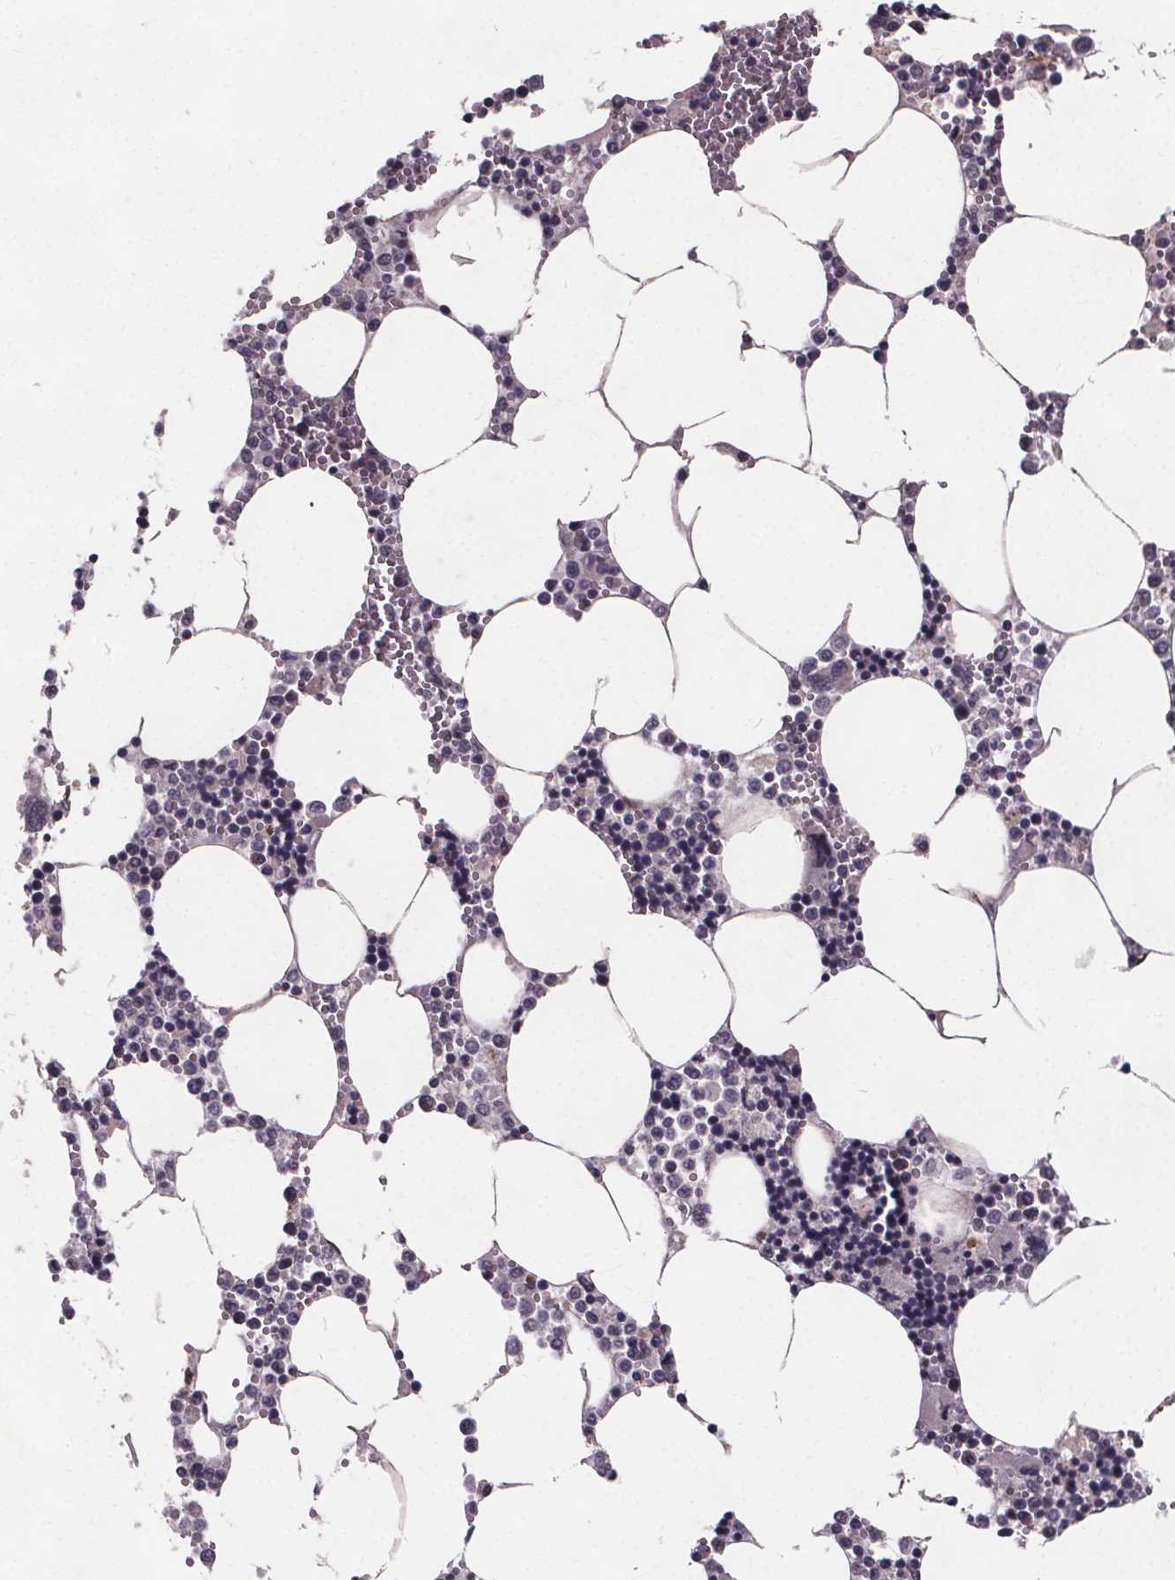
{"staining": {"intensity": "negative", "quantity": "none", "location": "none"}, "tissue": "bone marrow", "cell_type": "Hematopoietic cells", "image_type": "normal", "snomed": [{"axis": "morphology", "description": "Normal tissue, NOS"}, {"axis": "topography", "description": "Bone marrow"}], "caption": "Protein analysis of normal bone marrow reveals no significant expression in hematopoietic cells. The staining was performed using DAB to visualize the protein expression in brown, while the nuclei were stained in blue with hematoxylin (Magnification: 20x).", "gene": "FAM181B", "patient": {"sex": "male", "age": 54}}